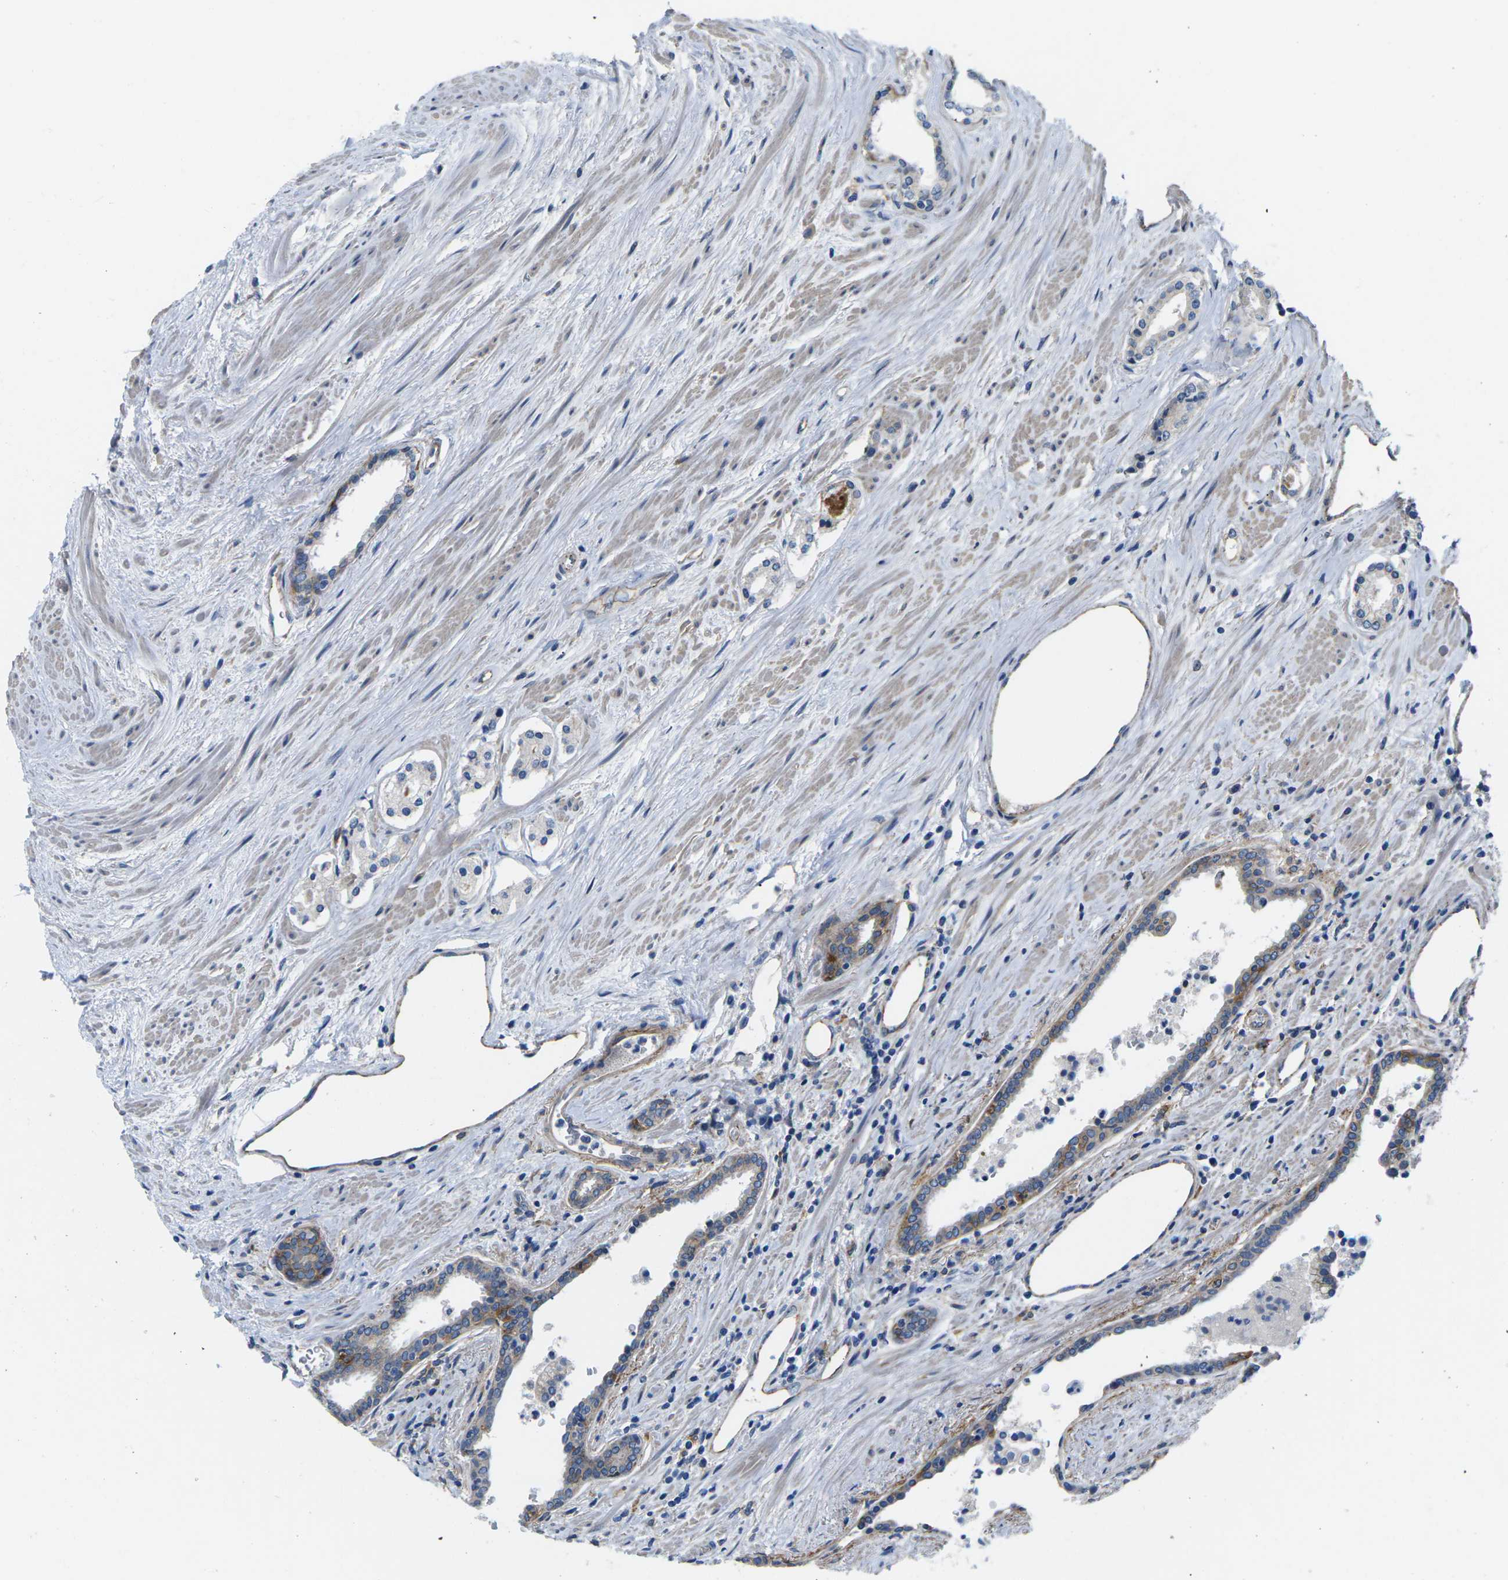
{"staining": {"intensity": "weak", "quantity": "<25%", "location": "cytoplasmic/membranous"}, "tissue": "prostate cancer", "cell_type": "Tumor cells", "image_type": "cancer", "snomed": [{"axis": "morphology", "description": "Adenocarcinoma, High grade"}, {"axis": "topography", "description": "Prostate"}], "caption": "High power microscopy photomicrograph of an immunohistochemistry micrograph of prostate cancer, revealing no significant positivity in tumor cells. (Brightfield microscopy of DAB (3,3'-diaminobenzidine) immunohistochemistry (IHC) at high magnification).", "gene": "CTNND1", "patient": {"sex": "male", "age": 71}}